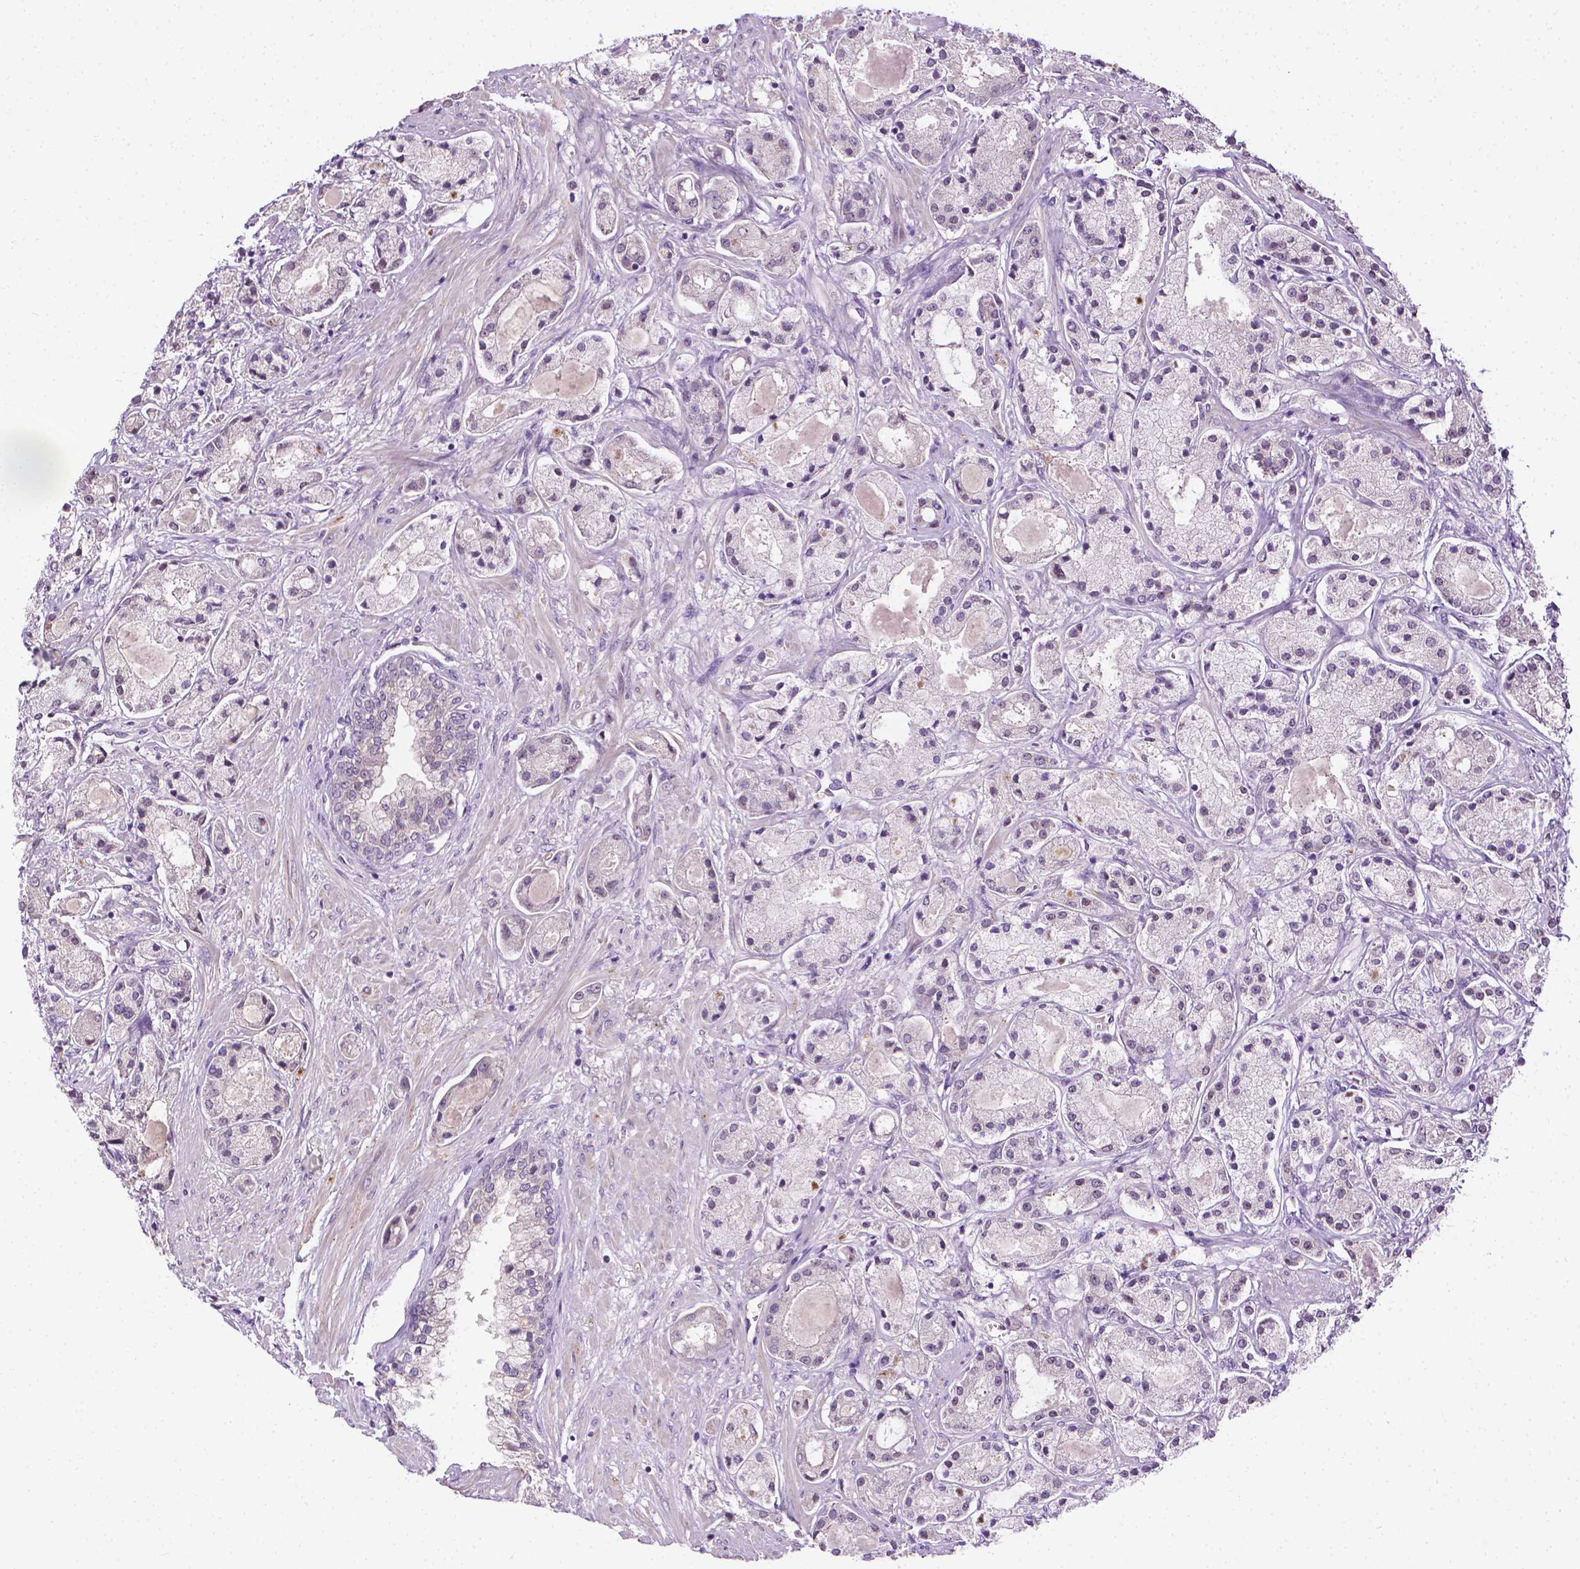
{"staining": {"intensity": "negative", "quantity": "none", "location": "none"}, "tissue": "prostate cancer", "cell_type": "Tumor cells", "image_type": "cancer", "snomed": [{"axis": "morphology", "description": "Adenocarcinoma, High grade"}, {"axis": "topography", "description": "Prostate"}], "caption": "Tumor cells are negative for brown protein staining in high-grade adenocarcinoma (prostate).", "gene": "MCOLN3", "patient": {"sex": "male", "age": 67}}